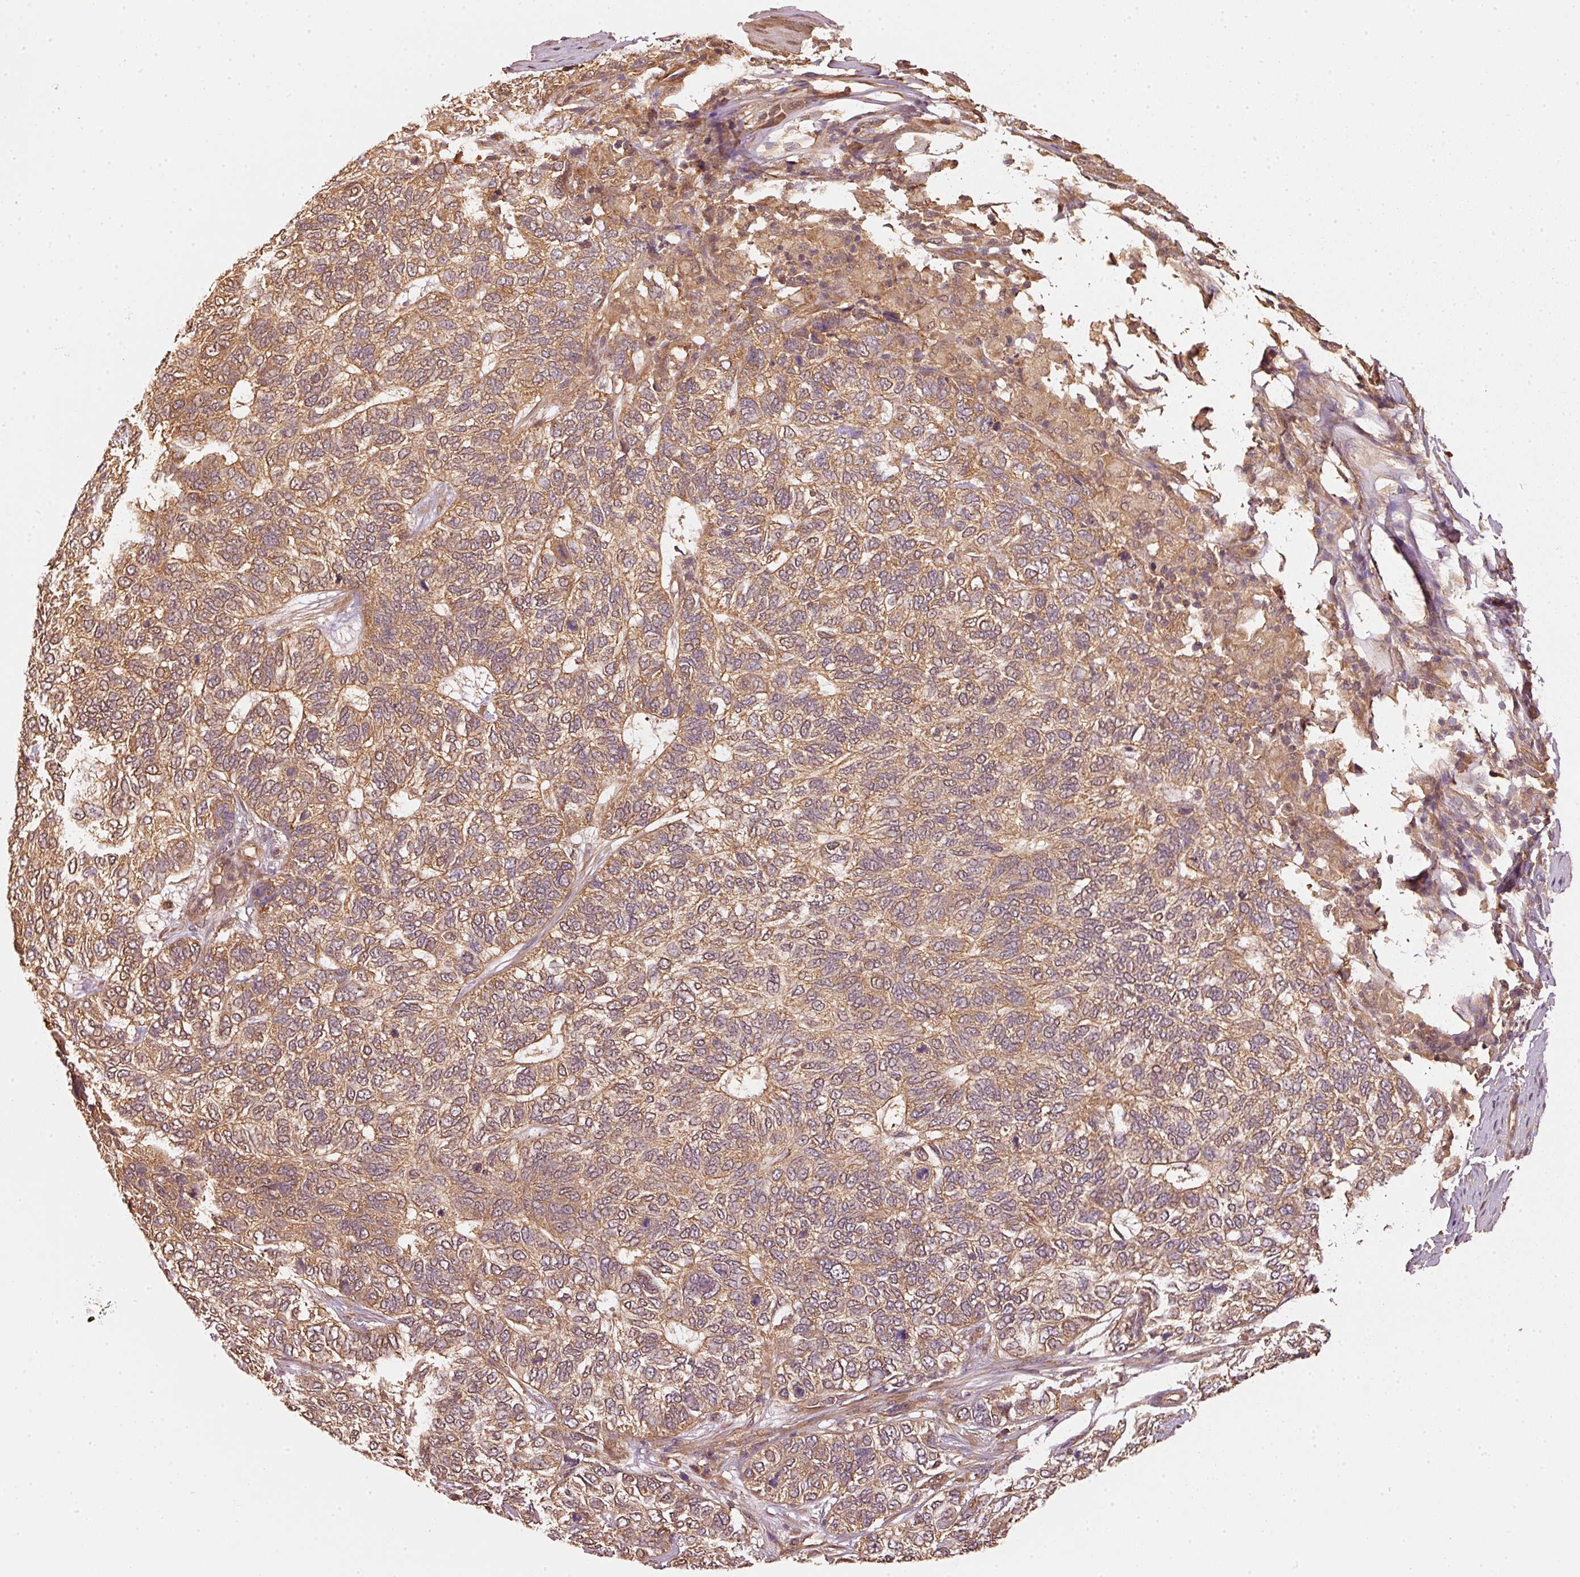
{"staining": {"intensity": "moderate", "quantity": ">75%", "location": "cytoplasmic/membranous"}, "tissue": "skin cancer", "cell_type": "Tumor cells", "image_type": "cancer", "snomed": [{"axis": "morphology", "description": "Basal cell carcinoma"}, {"axis": "topography", "description": "Skin"}], "caption": "There is medium levels of moderate cytoplasmic/membranous positivity in tumor cells of skin basal cell carcinoma, as demonstrated by immunohistochemical staining (brown color).", "gene": "STAU1", "patient": {"sex": "female", "age": 65}}